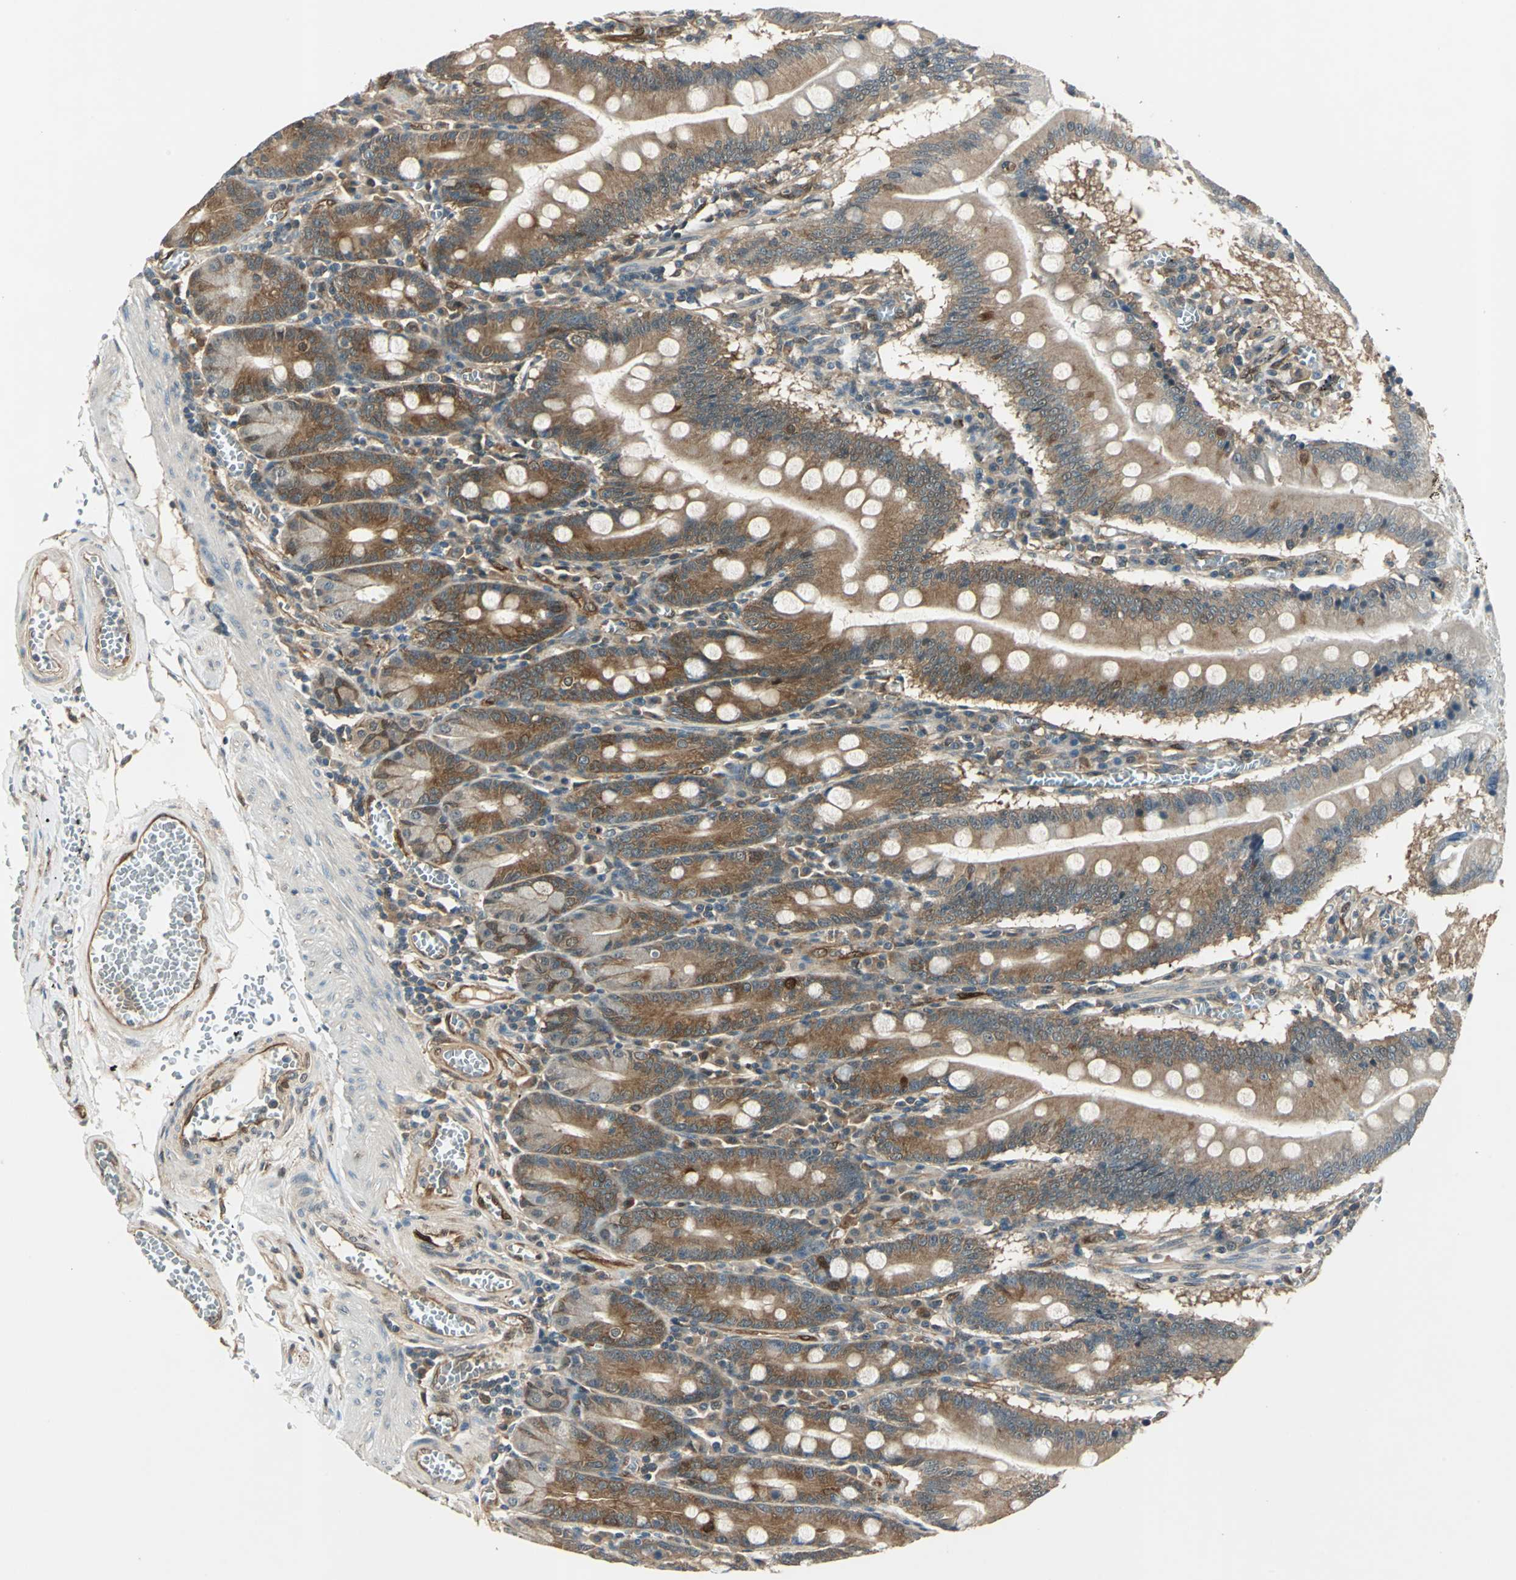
{"staining": {"intensity": "moderate", "quantity": ">75%", "location": "cytoplasmic/membranous"}, "tissue": "small intestine", "cell_type": "Glandular cells", "image_type": "normal", "snomed": [{"axis": "morphology", "description": "Normal tissue, NOS"}, {"axis": "topography", "description": "Small intestine"}], "caption": "Immunohistochemical staining of normal human small intestine exhibits medium levels of moderate cytoplasmic/membranous staining in about >75% of glandular cells. (Stains: DAB (3,3'-diaminobenzidine) in brown, nuclei in blue, Microscopy: brightfield microscopy at high magnification).", "gene": "RRM2B", "patient": {"sex": "male", "age": 71}}